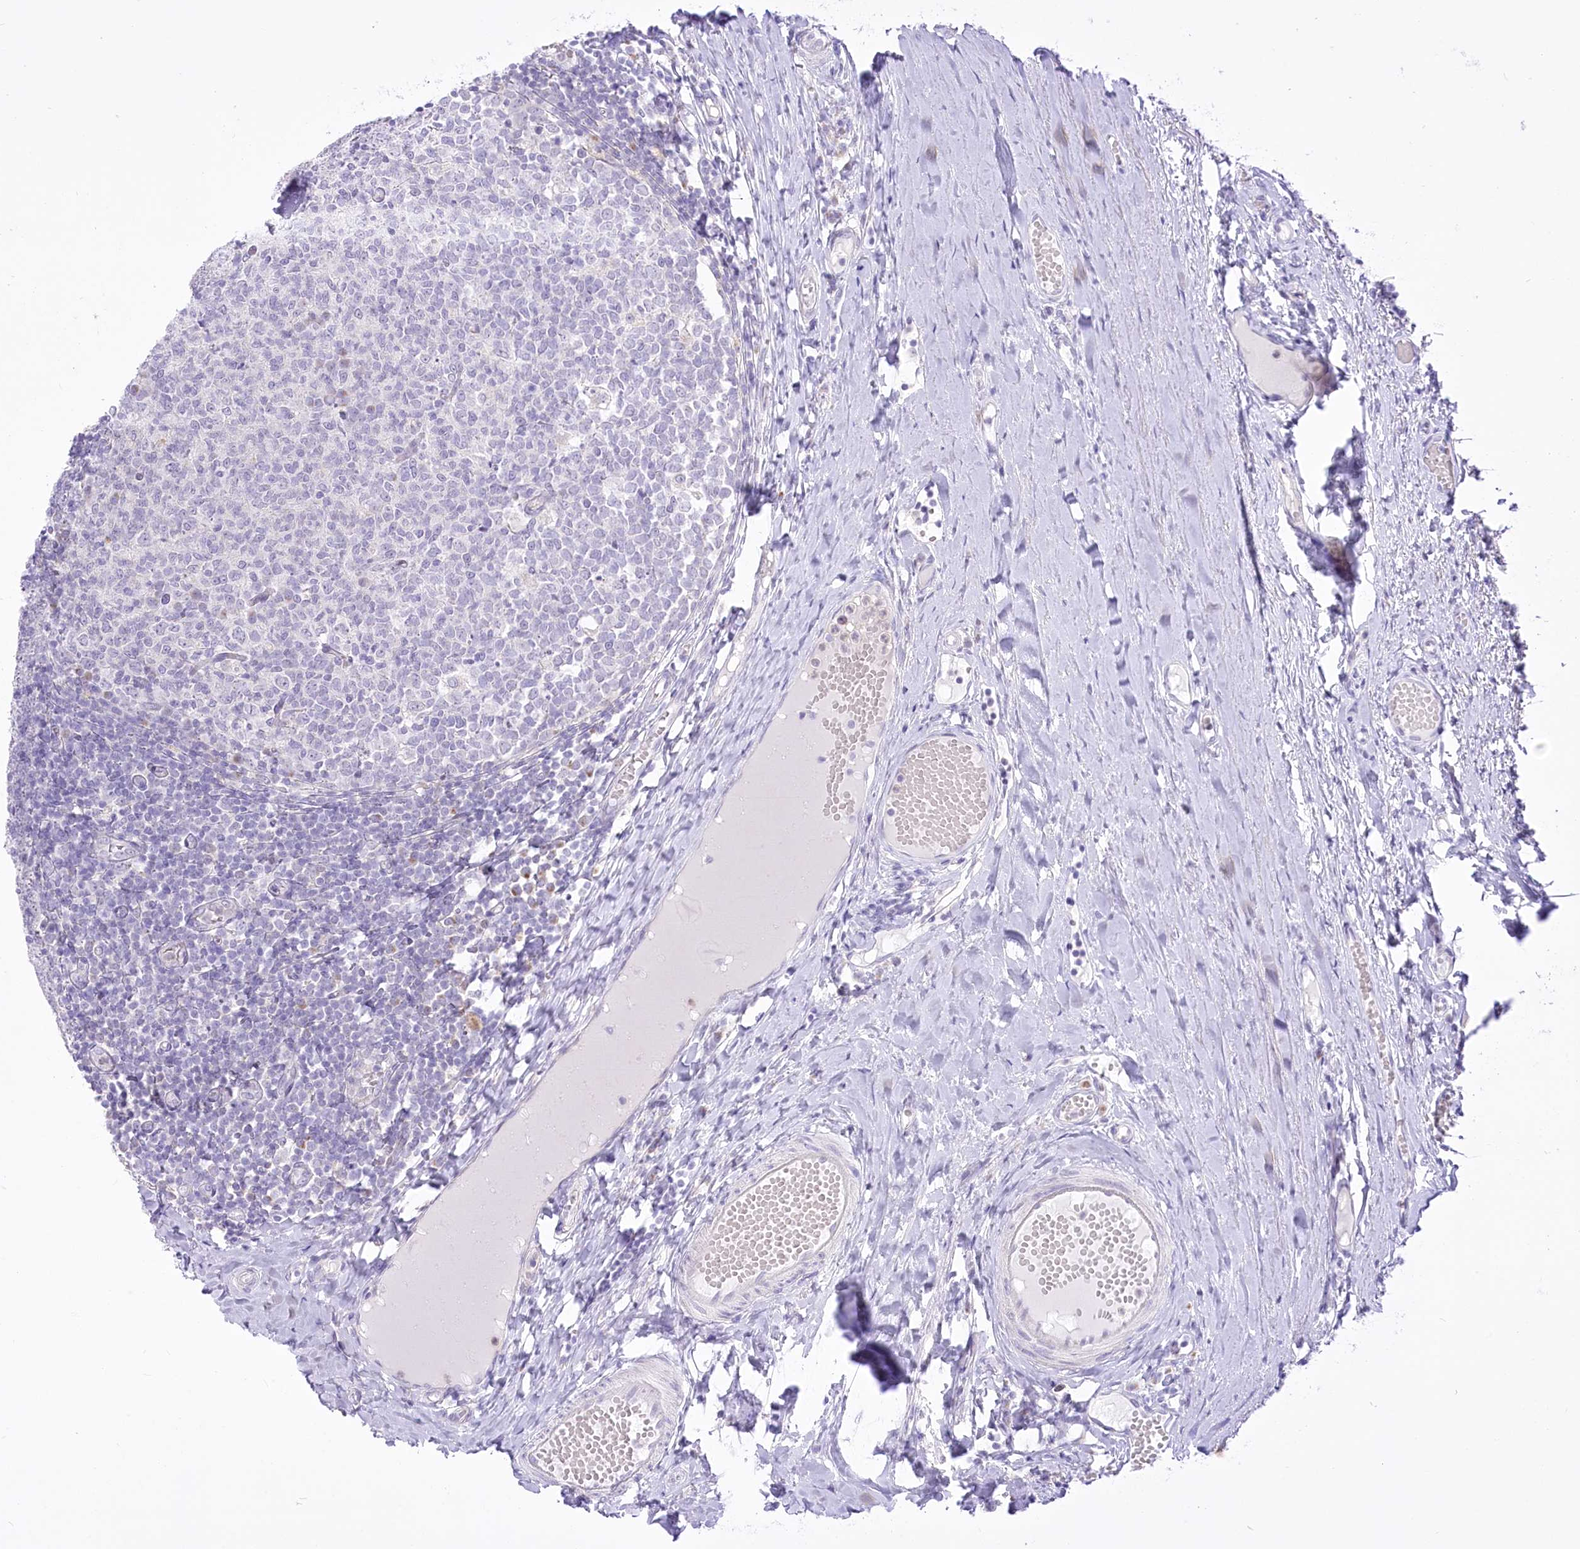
{"staining": {"intensity": "negative", "quantity": "none", "location": "none"}, "tissue": "tonsil", "cell_type": "Germinal center cells", "image_type": "normal", "snomed": [{"axis": "morphology", "description": "Normal tissue, NOS"}, {"axis": "topography", "description": "Tonsil"}], "caption": "Immunohistochemistry (IHC) of normal human tonsil displays no staining in germinal center cells.", "gene": "BEND7", "patient": {"sex": "female", "age": 19}}